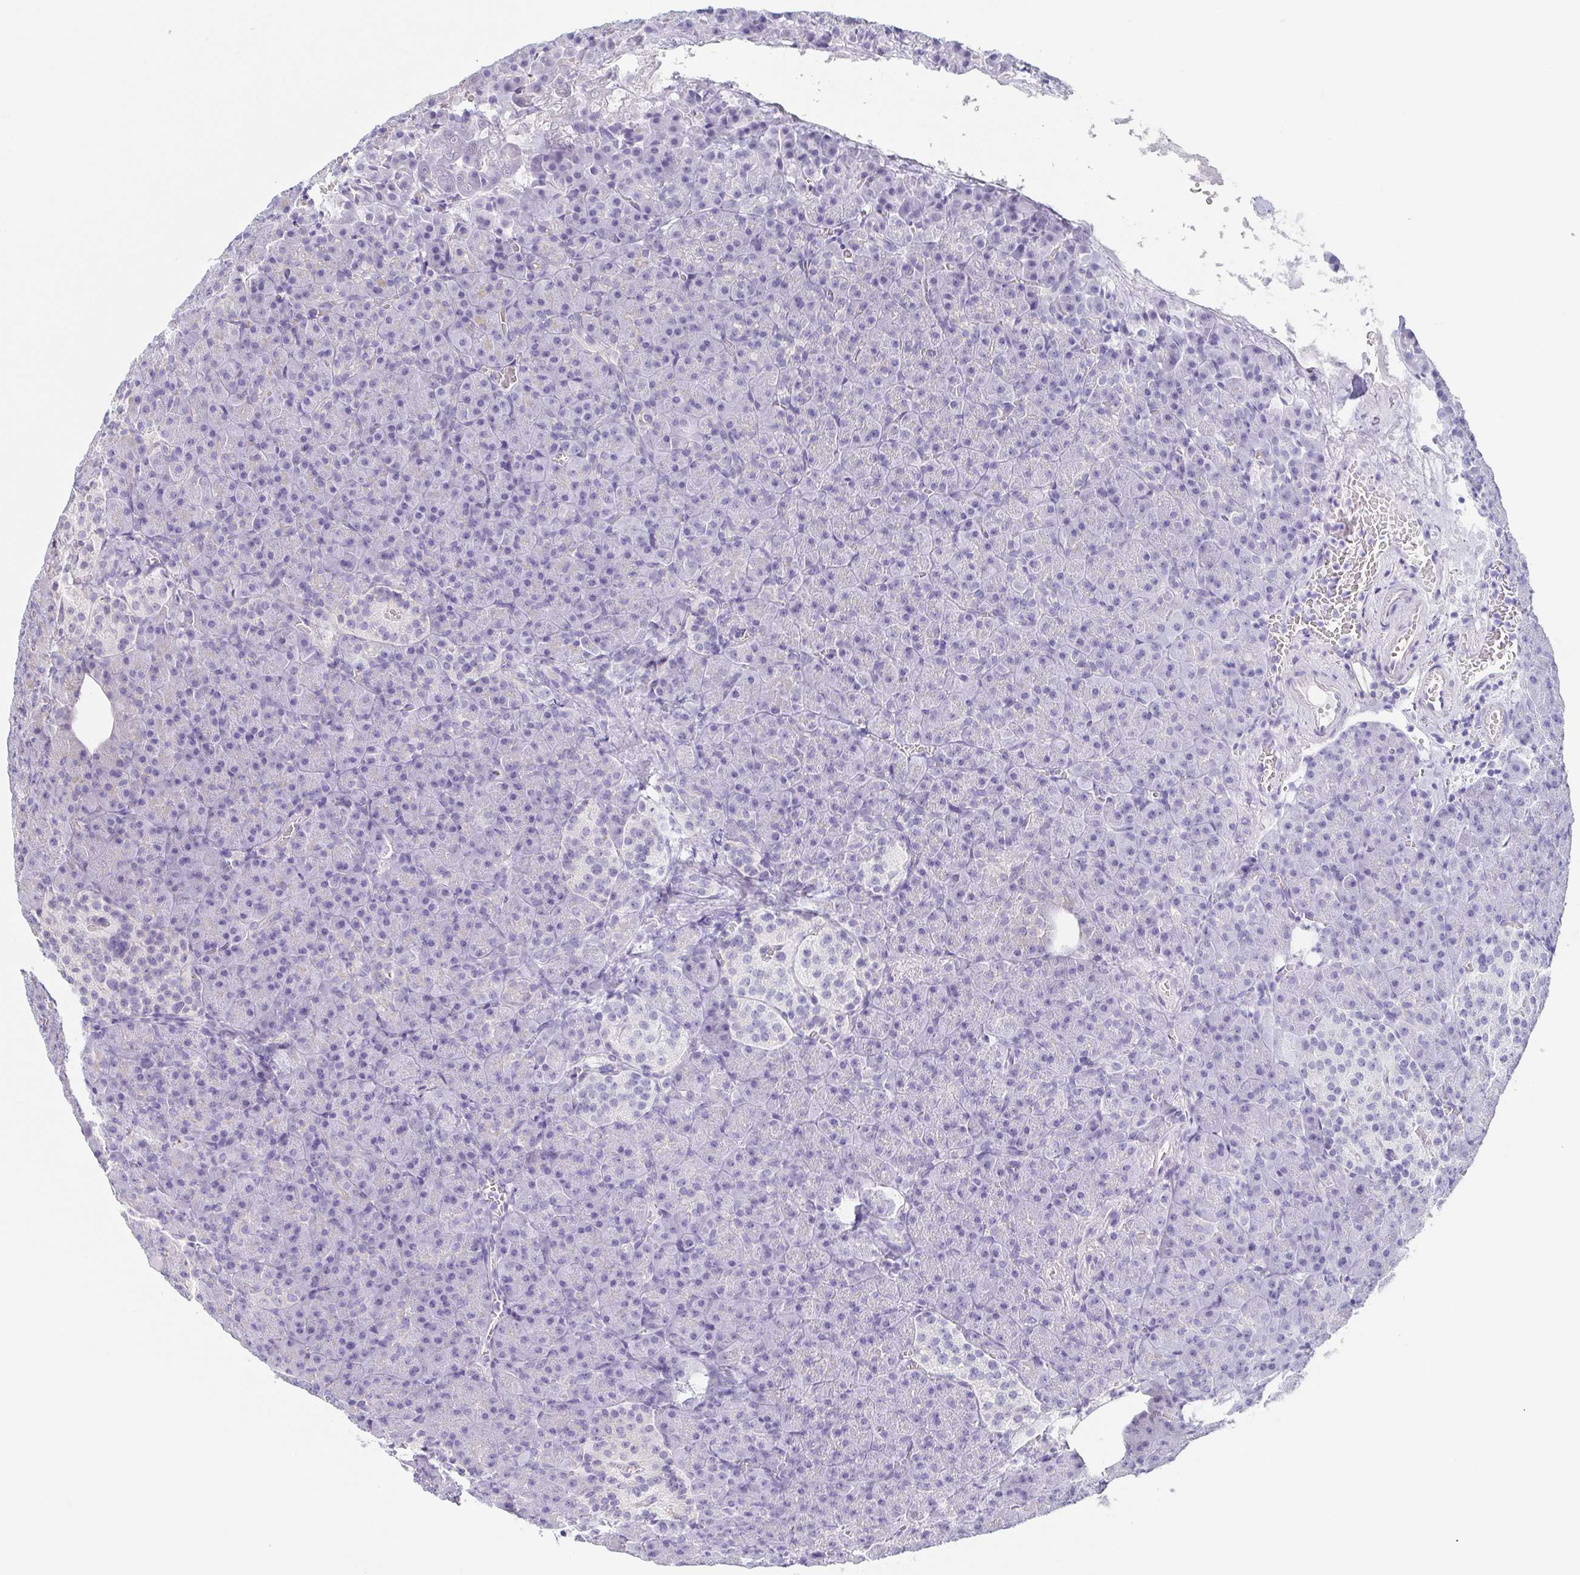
{"staining": {"intensity": "negative", "quantity": "none", "location": "none"}, "tissue": "pancreas", "cell_type": "Exocrine glandular cells", "image_type": "normal", "snomed": [{"axis": "morphology", "description": "Normal tissue, NOS"}, {"axis": "topography", "description": "Pancreas"}], "caption": "Image shows no significant protein expression in exocrine glandular cells of benign pancreas.", "gene": "ENSG00000275778", "patient": {"sex": "female", "age": 74}}